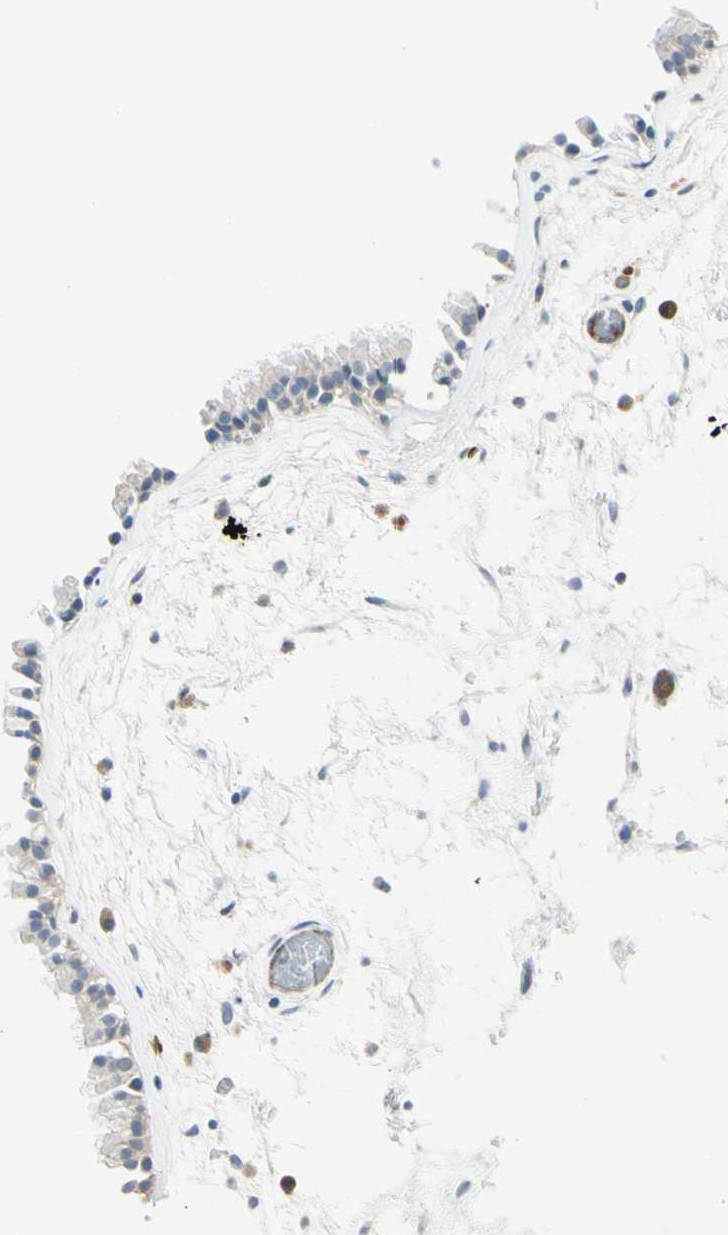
{"staining": {"intensity": "negative", "quantity": "none", "location": "none"}, "tissue": "nasopharynx", "cell_type": "Respiratory epithelial cells", "image_type": "normal", "snomed": [{"axis": "morphology", "description": "Normal tissue, NOS"}, {"axis": "morphology", "description": "Inflammation, NOS"}, {"axis": "topography", "description": "Nasopharynx"}], "caption": "This is an immunohistochemistry image of benign human nasopharynx. There is no staining in respiratory epithelial cells.", "gene": "CD93", "patient": {"sex": "male", "age": 48}}